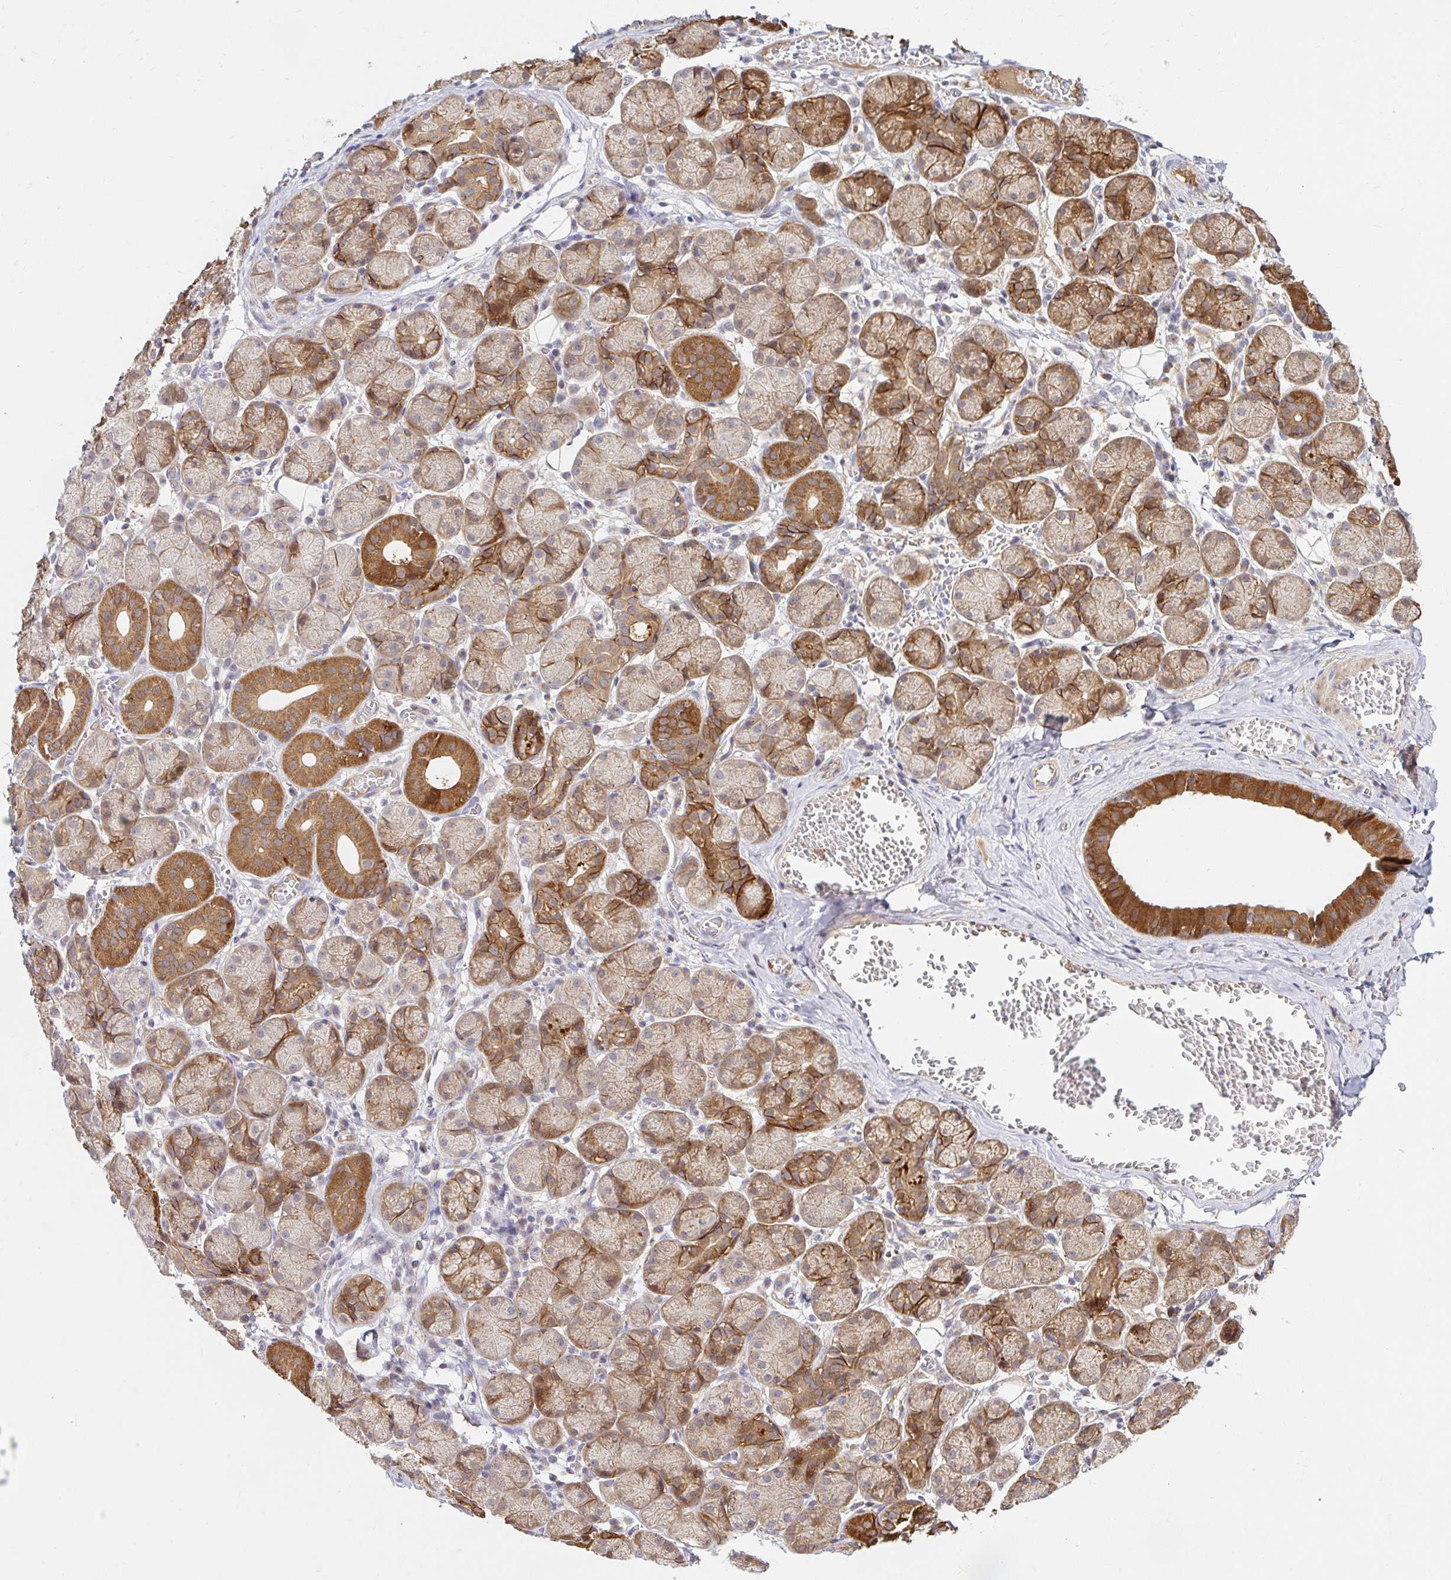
{"staining": {"intensity": "moderate", "quantity": "25%-75%", "location": "cytoplasmic/membranous"}, "tissue": "salivary gland", "cell_type": "Glandular cells", "image_type": "normal", "snomed": [{"axis": "morphology", "description": "Normal tissue, NOS"}, {"axis": "topography", "description": "Salivary gland"}], "caption": "Moderate cytoplasmic/membranous positivity is present in about 25%-75% of glandular cells in normal salivary gland.", "gene": "ITGA2", "patient": {"sex": "female", "age": 24}}